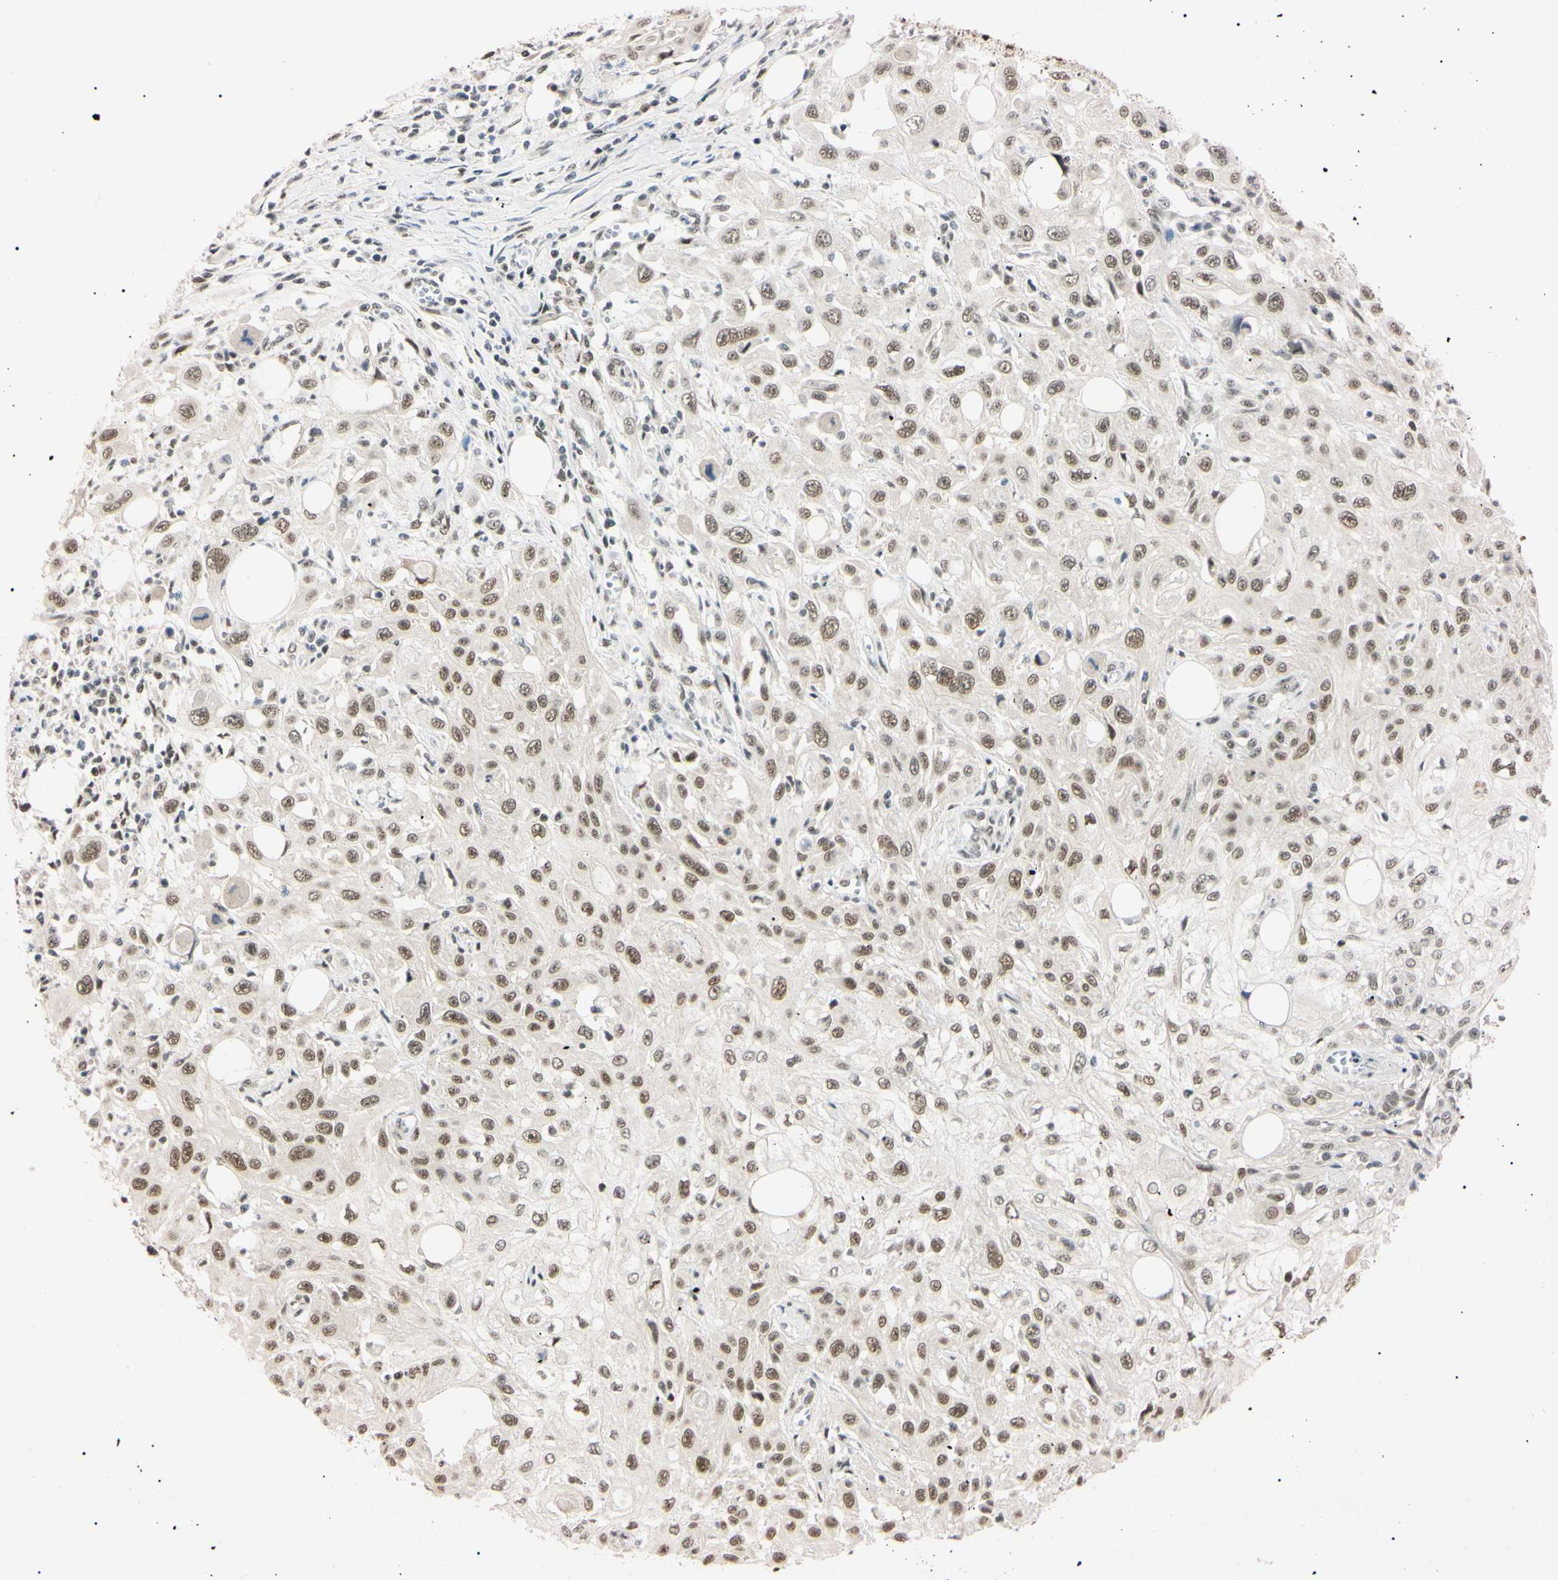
{"staining": {"intensity": "weak", "quantity": "25%-75%", "location": "nuclear"}, "tissue": "skin cancer", "cell_type": "Tumor cells", "image_type": "cancer", "snomed": [{"axis": "morphology", "description": "Squamous cell carcinoma, NOS"}, {"axis": "topography", "description": "Skin"}], "caption": "Immunohistochemistry staining of skin squamous cell carcinoma, which reveals low levels of weak nuclear positivity in about 25%-75% of tumor cells indicating weak nuclear protein positivity. The staining was performed using DAB (brown) for protein detection and nuclei were counterstained in hematoxylin (blue).", "gene": "ZNF134", "patient": {"sex": "male", "age": 75}}